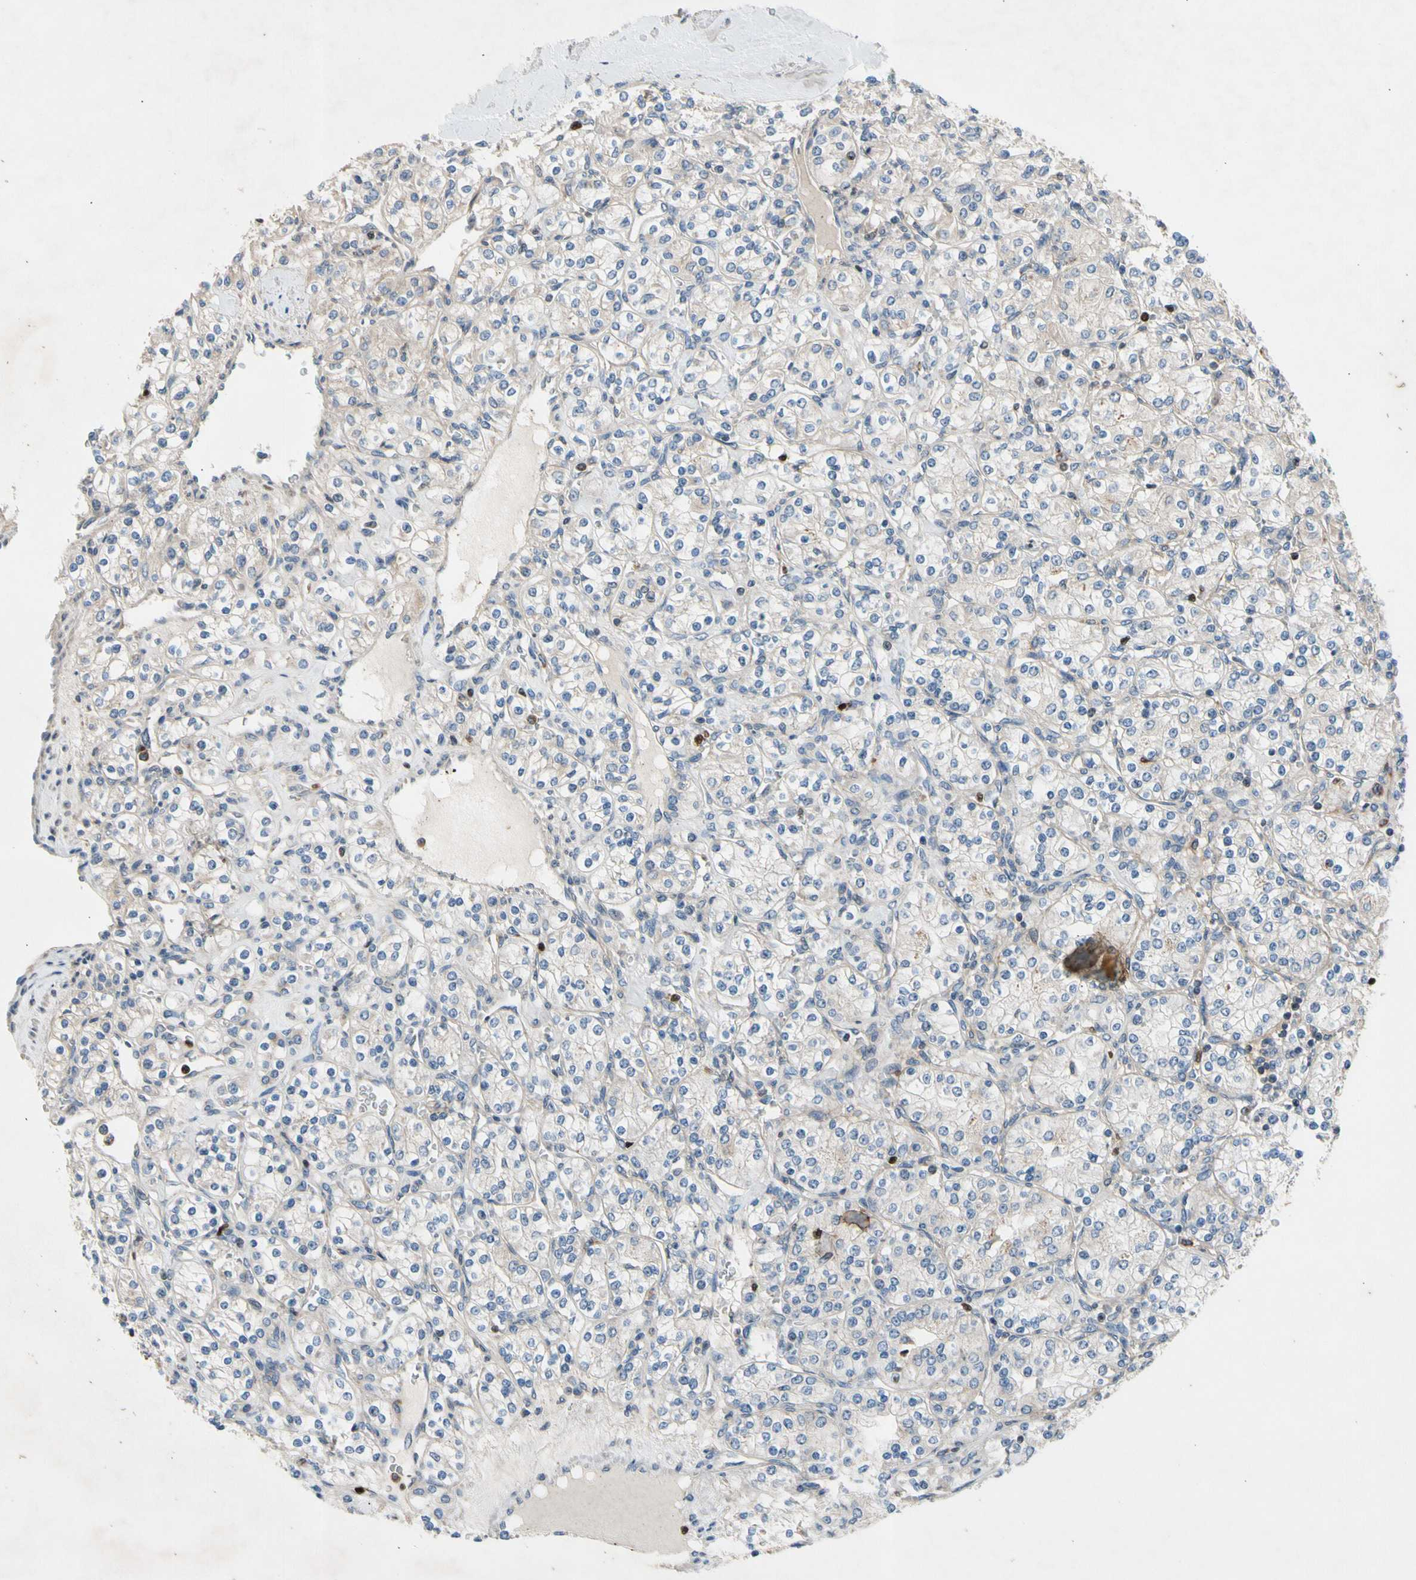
{"staining": {"intensity": "negative", "quantity": "none", "location": "none"}, "tissue": "renal cancer", "cell_type": "Tumor cells", "image_type": "cancer", "snomed": [{"axis": "morphology", "description": "Adenocarcinoma, NOS"}, {"axis": "topography", "description": "Kidney"}], "caption": "The IHC photomicrograph has no significant expression in tumor cells of renal adenocarcinoma tissue.", "gene": "TBX21", "patient": {"sex": "male", "age": 77}}